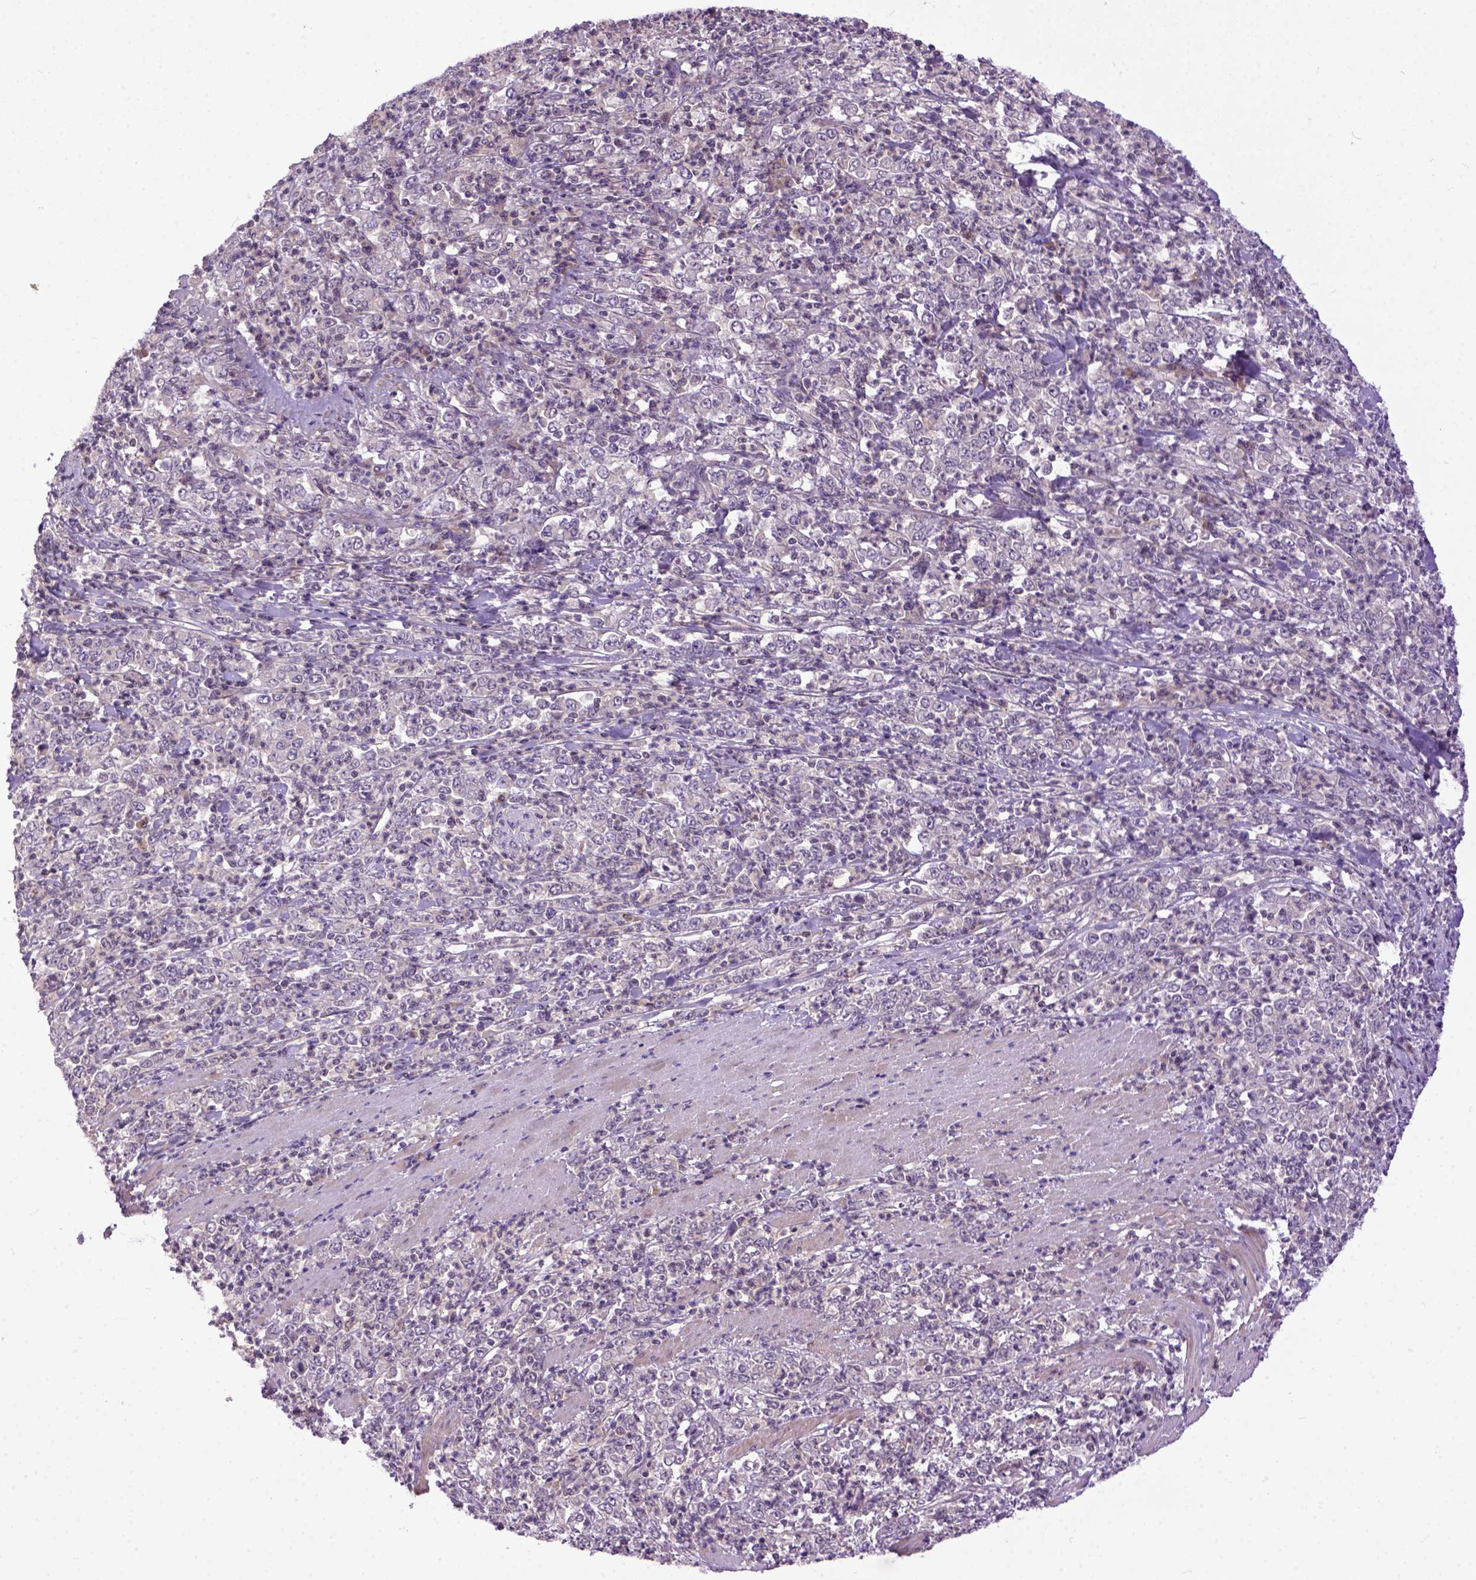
{"staining": {"intensity": "negative", "quantity": "none", "location": "none"}, "tissue": "stomach cancer", "cell_type": "Tumor cells", "image_type": "cancer", "snomed": [{"axis": "morphology", "description": "Adenocarcinoma, NOS"}, {"axis": "topography", "description": "Stomach, lower"}], "caption": "Tumor cells are negative for brown protein staining in stomach adenocarcinoma.", "gene": "CPNE1", "patient": {"sex": "female", "age": 71}}